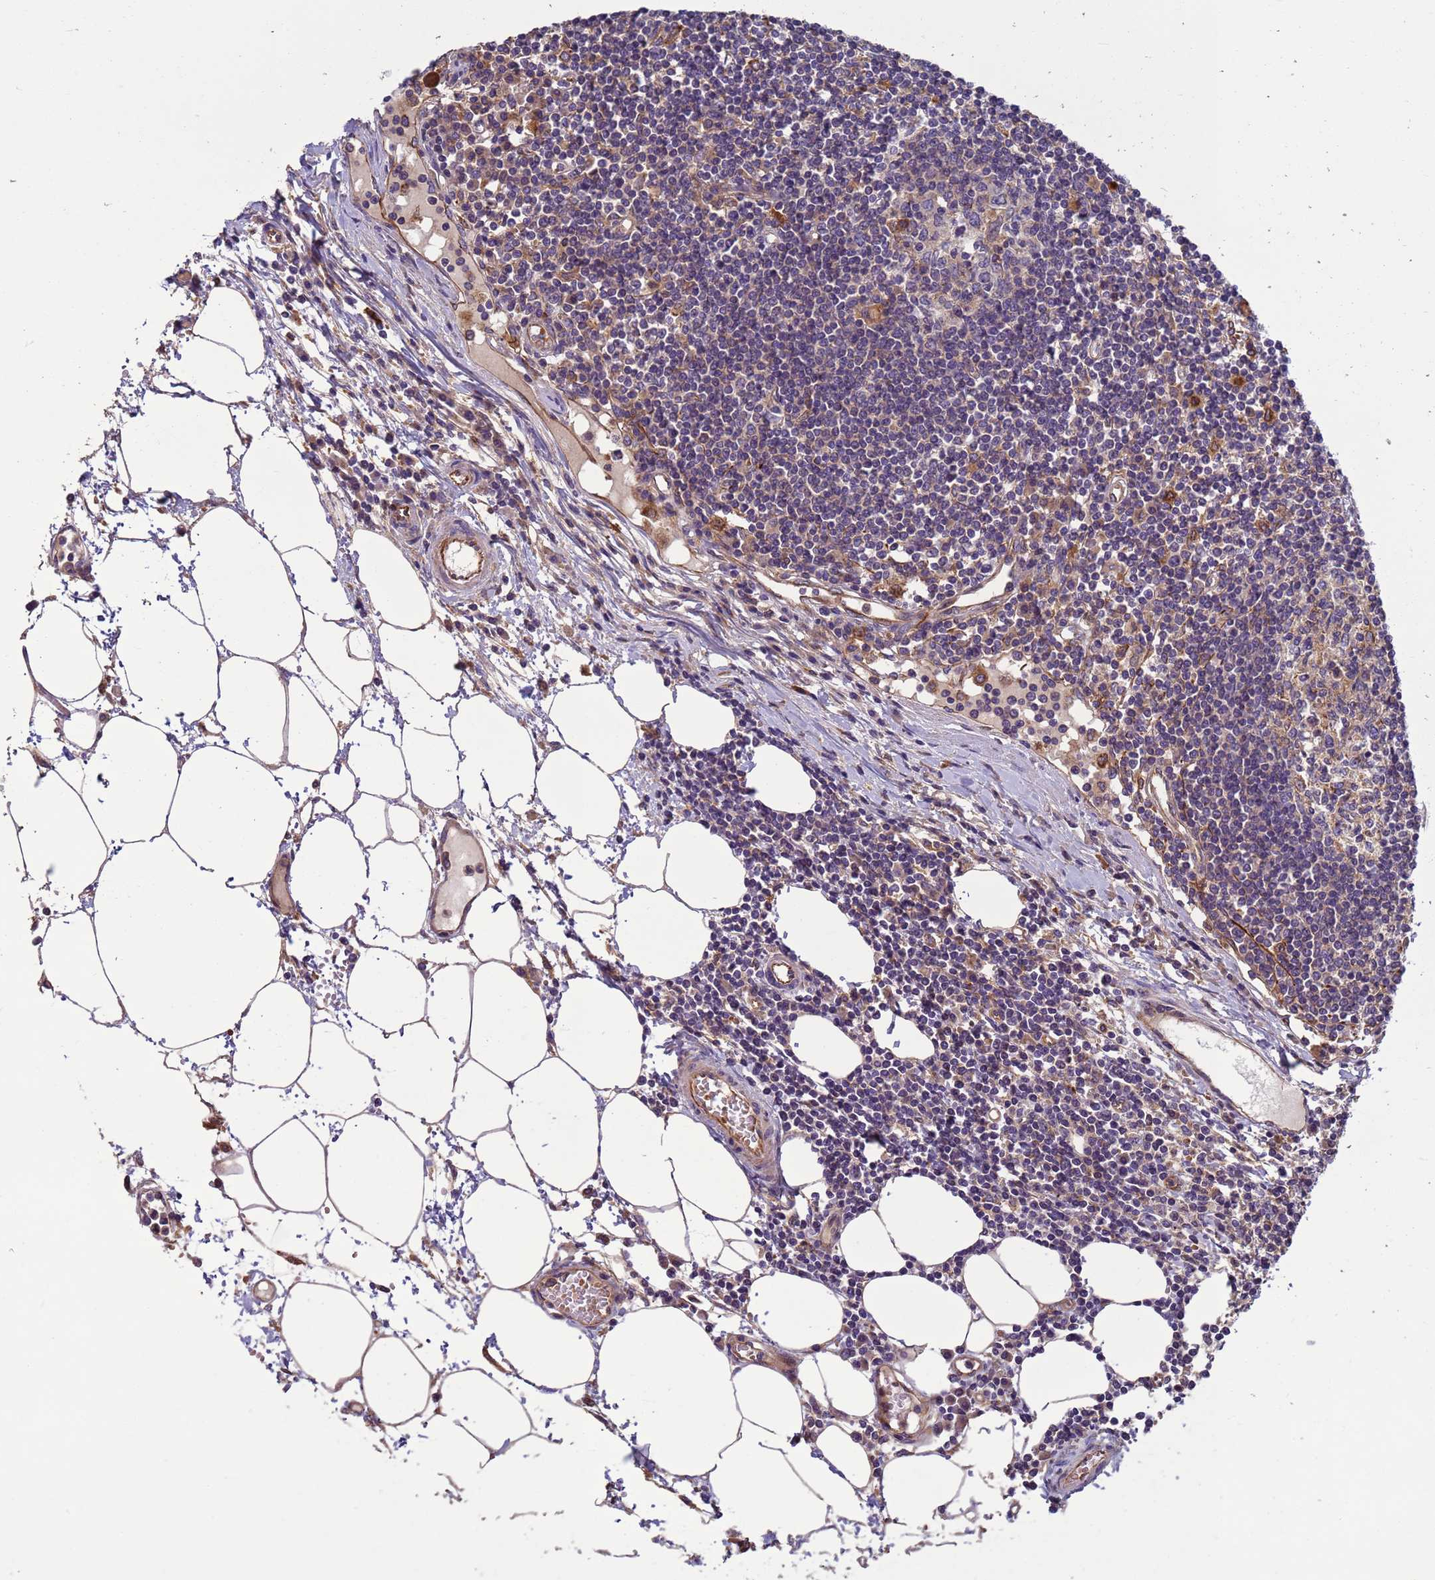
{"staining": {"intensity": "weak", "quantity": "25%-75%", "location": "cytoplasmic/membranous"}, "tissue": "lymph node", "cell_type": "Germinal center cells", "image_type": "normal", "snomed": [{"axis": "morphology", "description": "Adenocarcinoma, NOS"}, {"axis": "topography", "description": "Lymph node"}], "caption": "Brown immunohistochemical staining in benign lymph node exhibits weak cytoplasmic/membranous expression in about 25%-75% of germinal center cells. The staining was performed using DAB (3,3'-diaminobenzidine), with brown indicating positive protein expression. Nuclei are stained blue with hematoxylin.", "gene": "RAB10", "patient": {"sex": "female", "age": 62}}